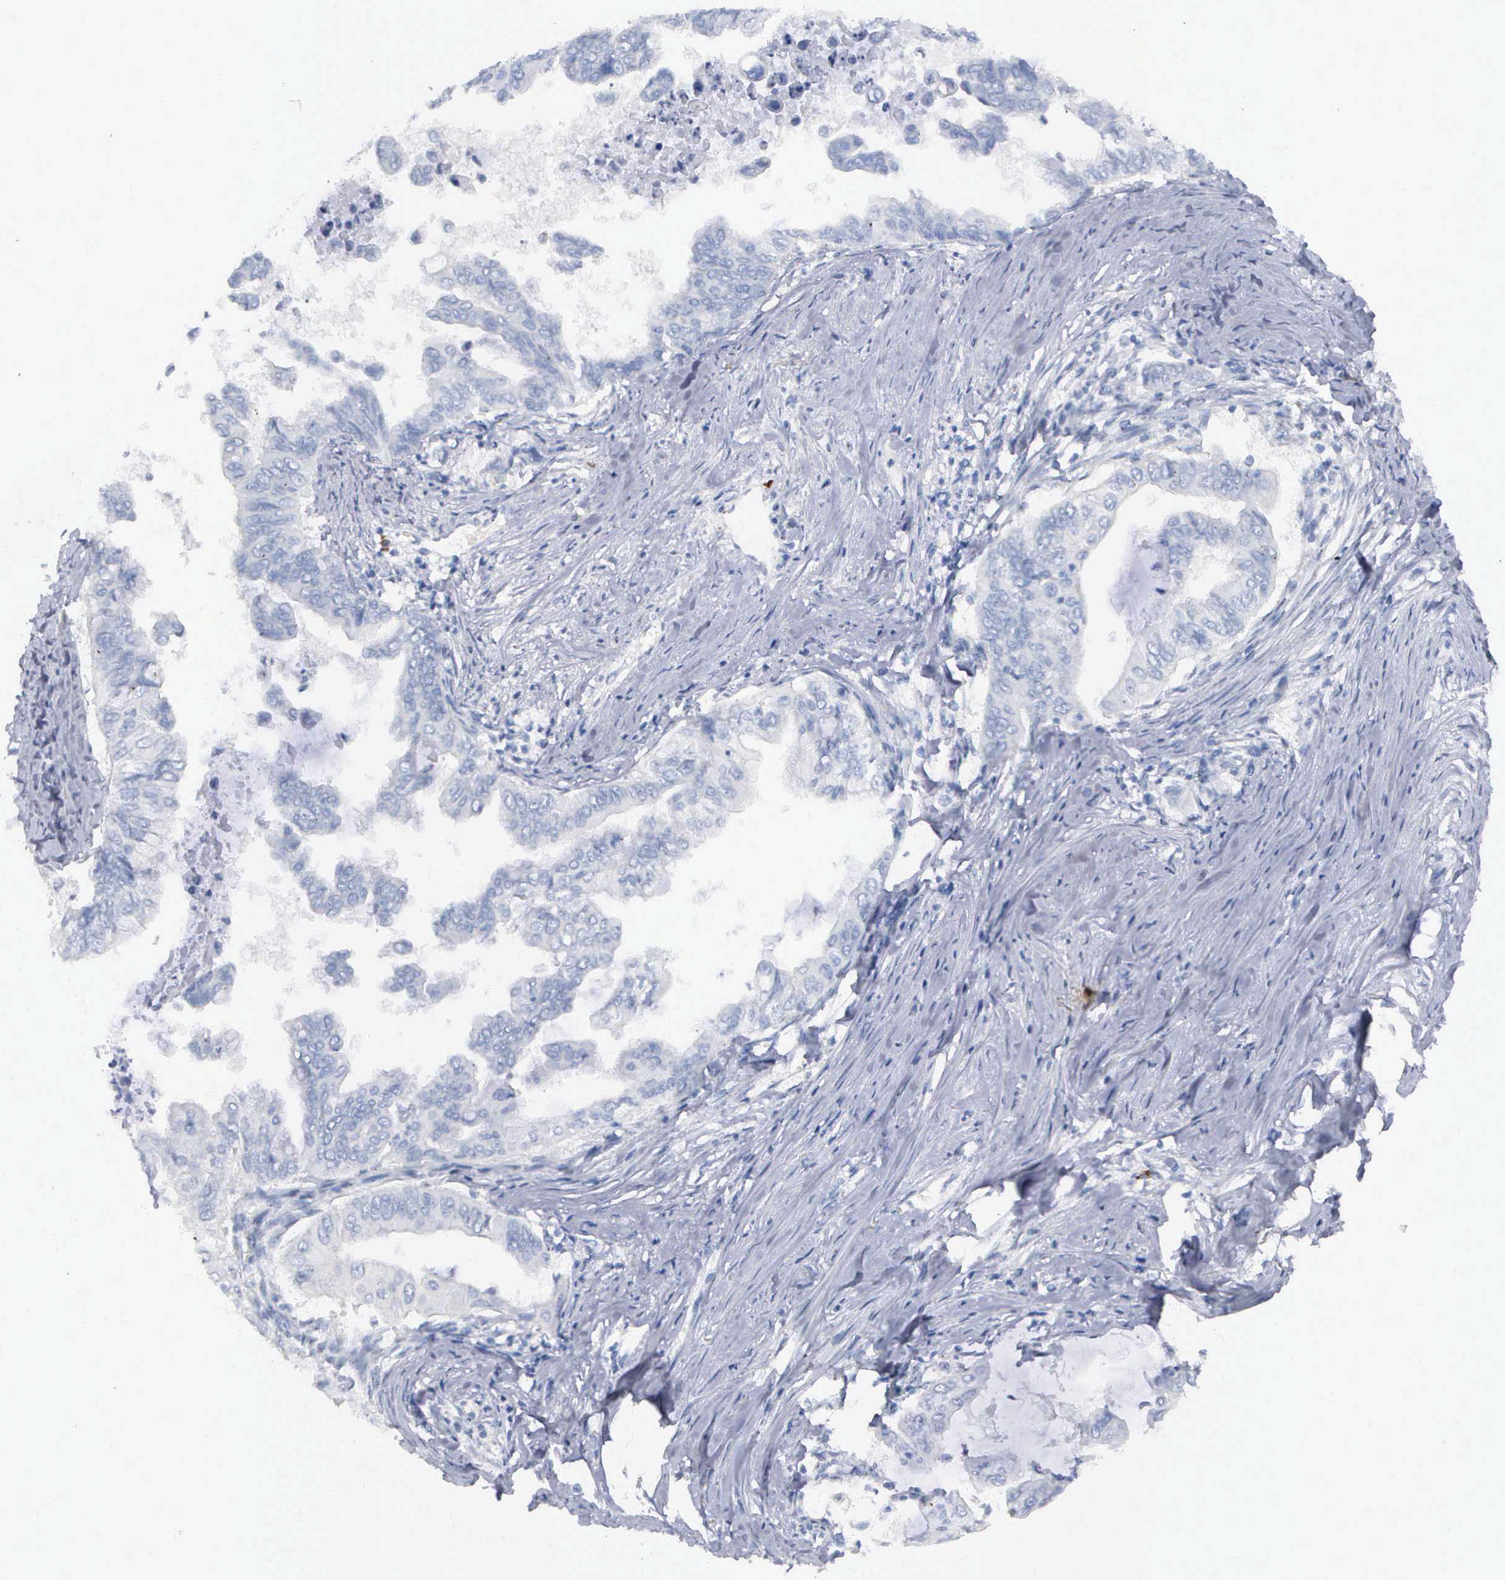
{"staining": {"intensity": "negative", "quantity": "none", "location": "none"}, "tissue": "stomach cancer", "cell_type": "Tumor cells", "image_type": "cancer", "snomed": [{"axis": "morphology", "description": "Adenocarcinoma, NOS"}, {"axis": "topography", "description": "Stomach, upper"}], "caption": "The image exhibits no significant positivity in tumor cells of adenocarcinoma (stomach).", "gene": "ASPHD2", "patient": {"sex": "male", "age": 80}}